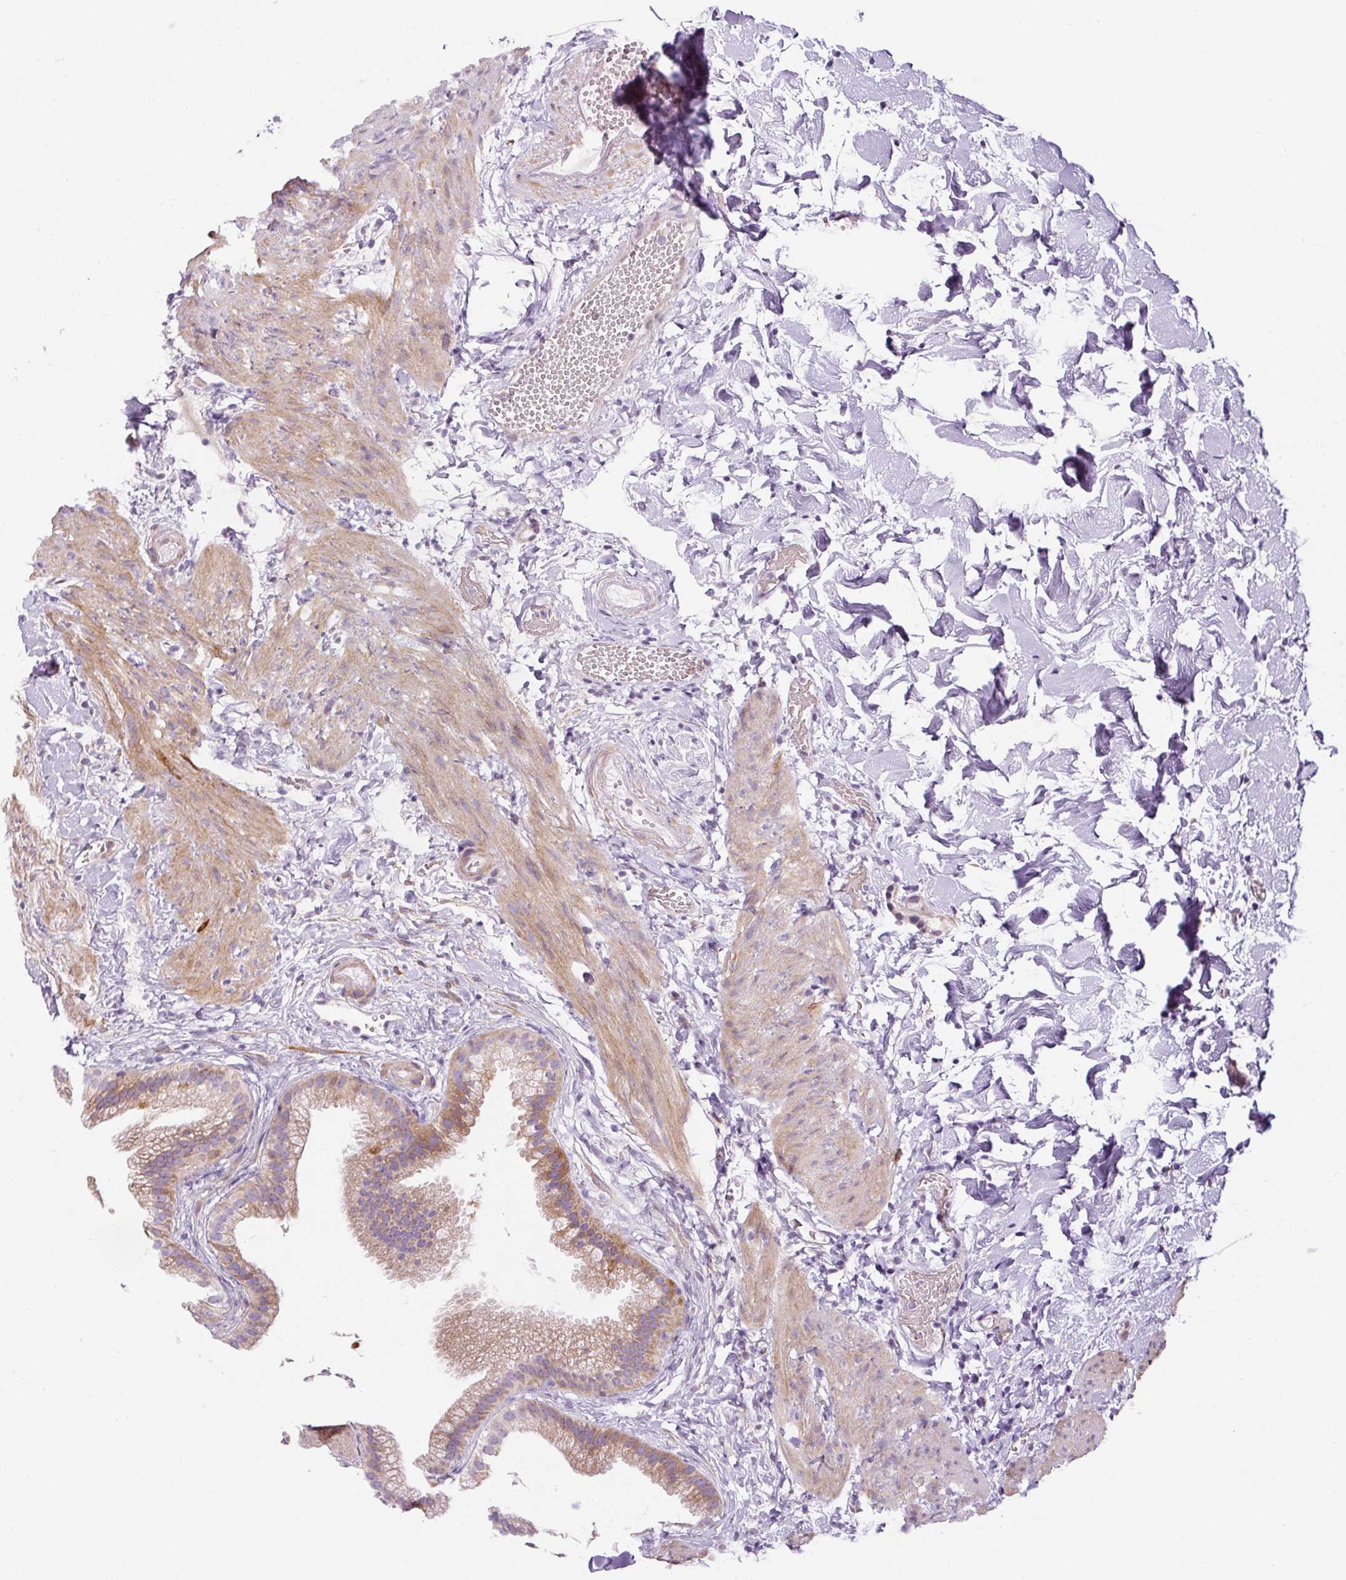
{"staining": {"intensity": "moderate", "quantity": "<25%", "location": "cytoplasmic/membranous"}, "tissue": "gallbladder", "cell_type": "Glandular cells", "image_type": "normal", "snomed": [{"axis": "morphology", "description": "Normal tissue, NOS"}, {"axis": "topography", "description": "Gallbladder"}], "caption": "Immunohistochemistry (IHC) of benign human gallbladder displays low levels of moderate cytoplasmic/membranous staining in about <25% of glandular cells.", "gene": "FUT10", "patient": {"sex": "female", "age": 63}}